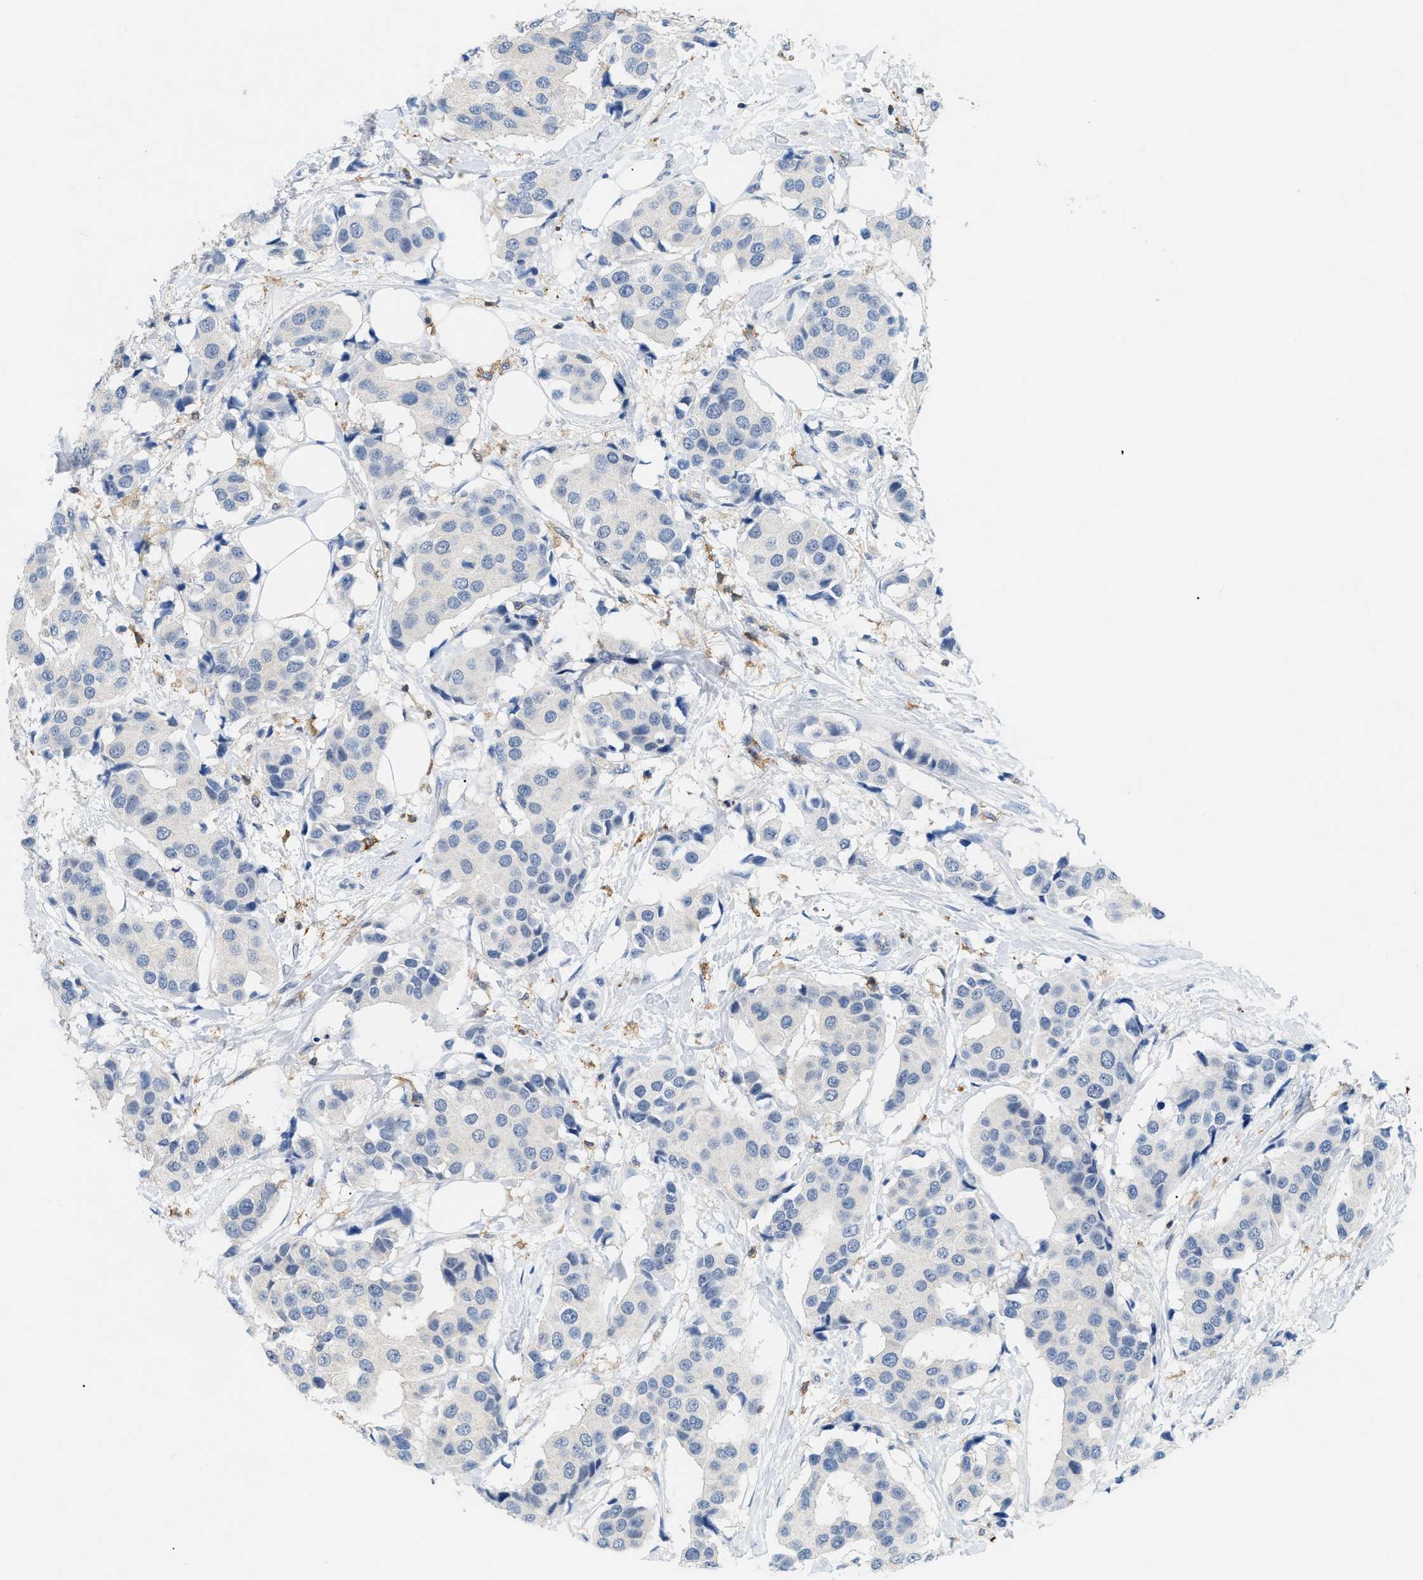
{"staining": {"intensity": "negative", "quantity": "none", "location": "none"}, "tissue": "breast cancer", "cell_type": "Tumor cells", "image_type": "cancer", "snomed": [{"axis": "morphology", "description": "Normal tissue, NOS"}, {"axis": "morphology", "description": "Duct carcinoma"}, {"axis": "topography", "description": "Breast"}], "caption": "Human breast cancer (infiltrating ductal carcinoma) stained for a protein using IHC demonstrates no staining in tumor cells.", "gene": "INPP5D", "patient": {"sex": "female", "age": 39}}